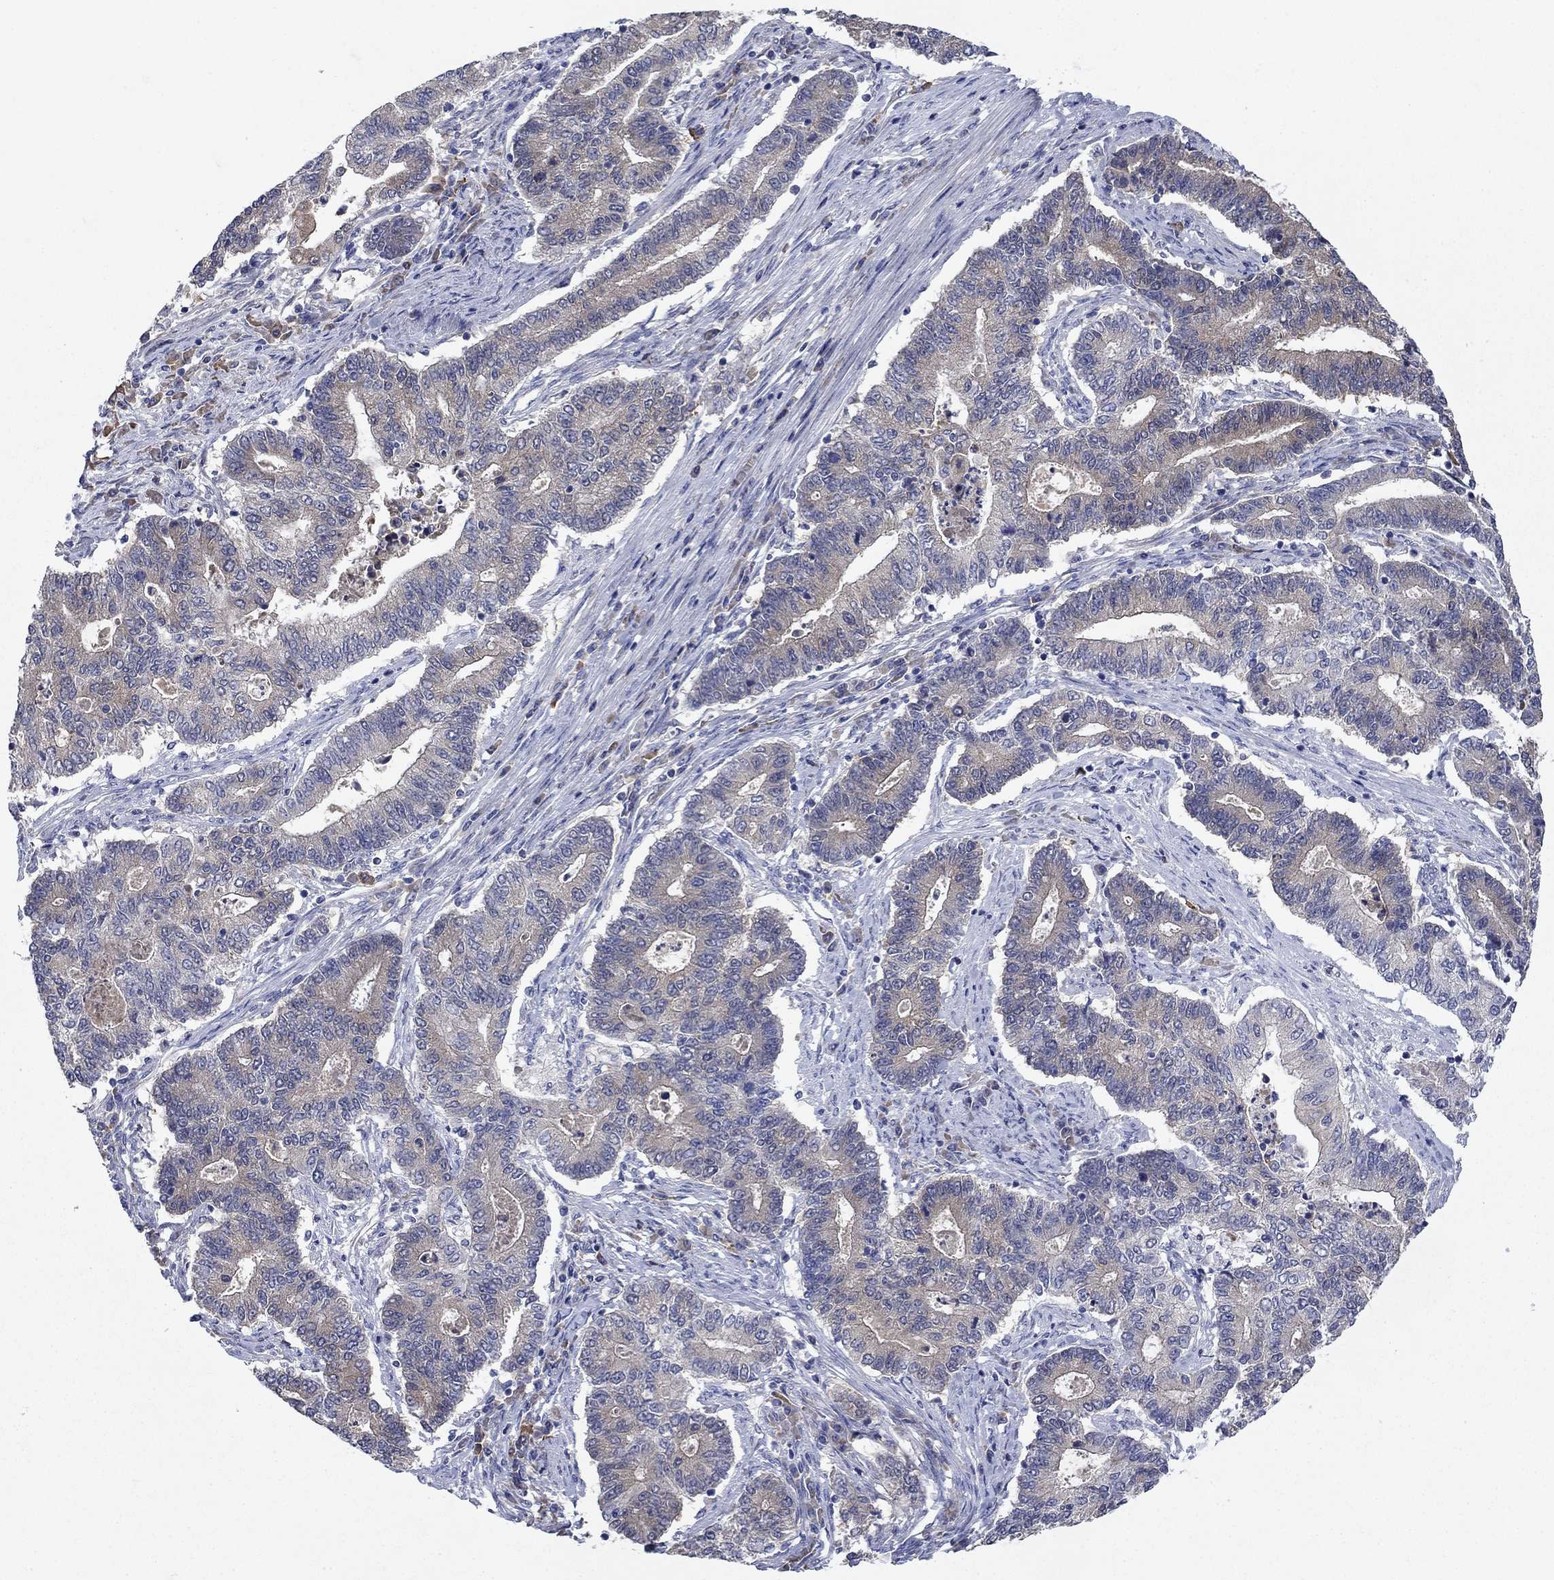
{"staining": {"intensity": "weak", "quantity": "25%-75%", "location": "cytoplasmic/membranous"}, "tissue": "endometrial cancer", "cell_type": "Tumor cells", "image_type": "cancer", "snomed": [{"axis": "morphology", "description": "Adenocarcinoma, NOS"}, {"axis": "topography", "description": "Uterus"}, {"axis": "topography", "description": "Endometrium"}], "caption": "A high-resolution micrograph shows immunohistochemistry staining of endometrial cancer (adenocarcinoma), which demonstrates weak cytoplasmic/membranous expression in approximately 25%-75% of tumor cells.", "gene": "SULT2B1", "patient": {"sex": "female", "age": 54}}